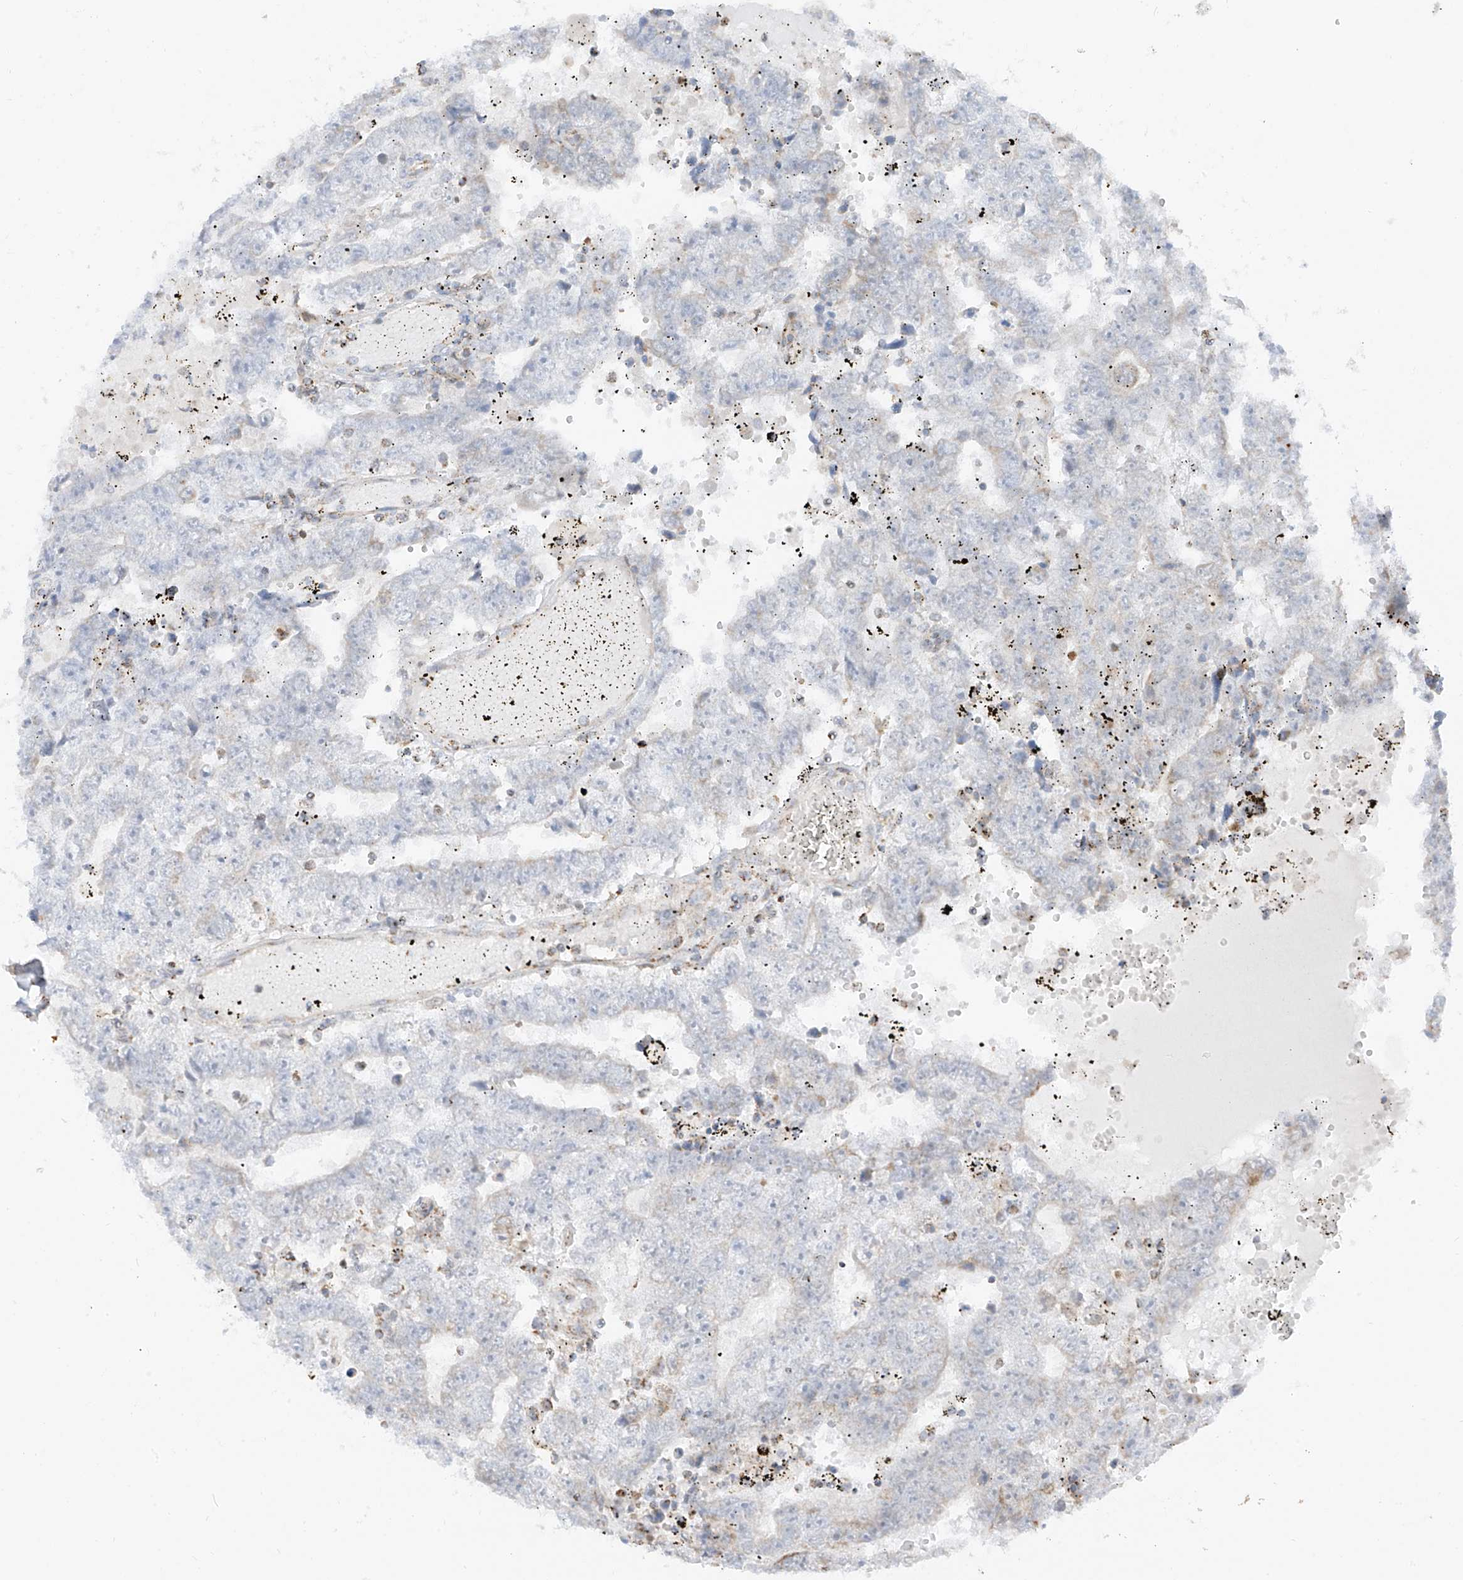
{"staining": {"intensity": "negative", "quantity": "none", "location": "none"}, "tissue": "testis cancer", "cell_type": "Tumor cells", "image_type": "cancer", "snomed": [{"axis": "morphology", "description": "Carcinoma, Embryonal, NOS"}, {"axis": "topography", "description": "Testis"}], "caption": "Immunohistochemical staining of human testis cancer displays no significant positivity in tumor cells. Brightfield microscopy of immunohistochemistry stained with DAB (3,3'-diaminobenzidine) (brown) and hematoxylin (blue), captured at high magnification.", "gene": "ETHE1", "patient": {"sex": "male", "age": 25}}